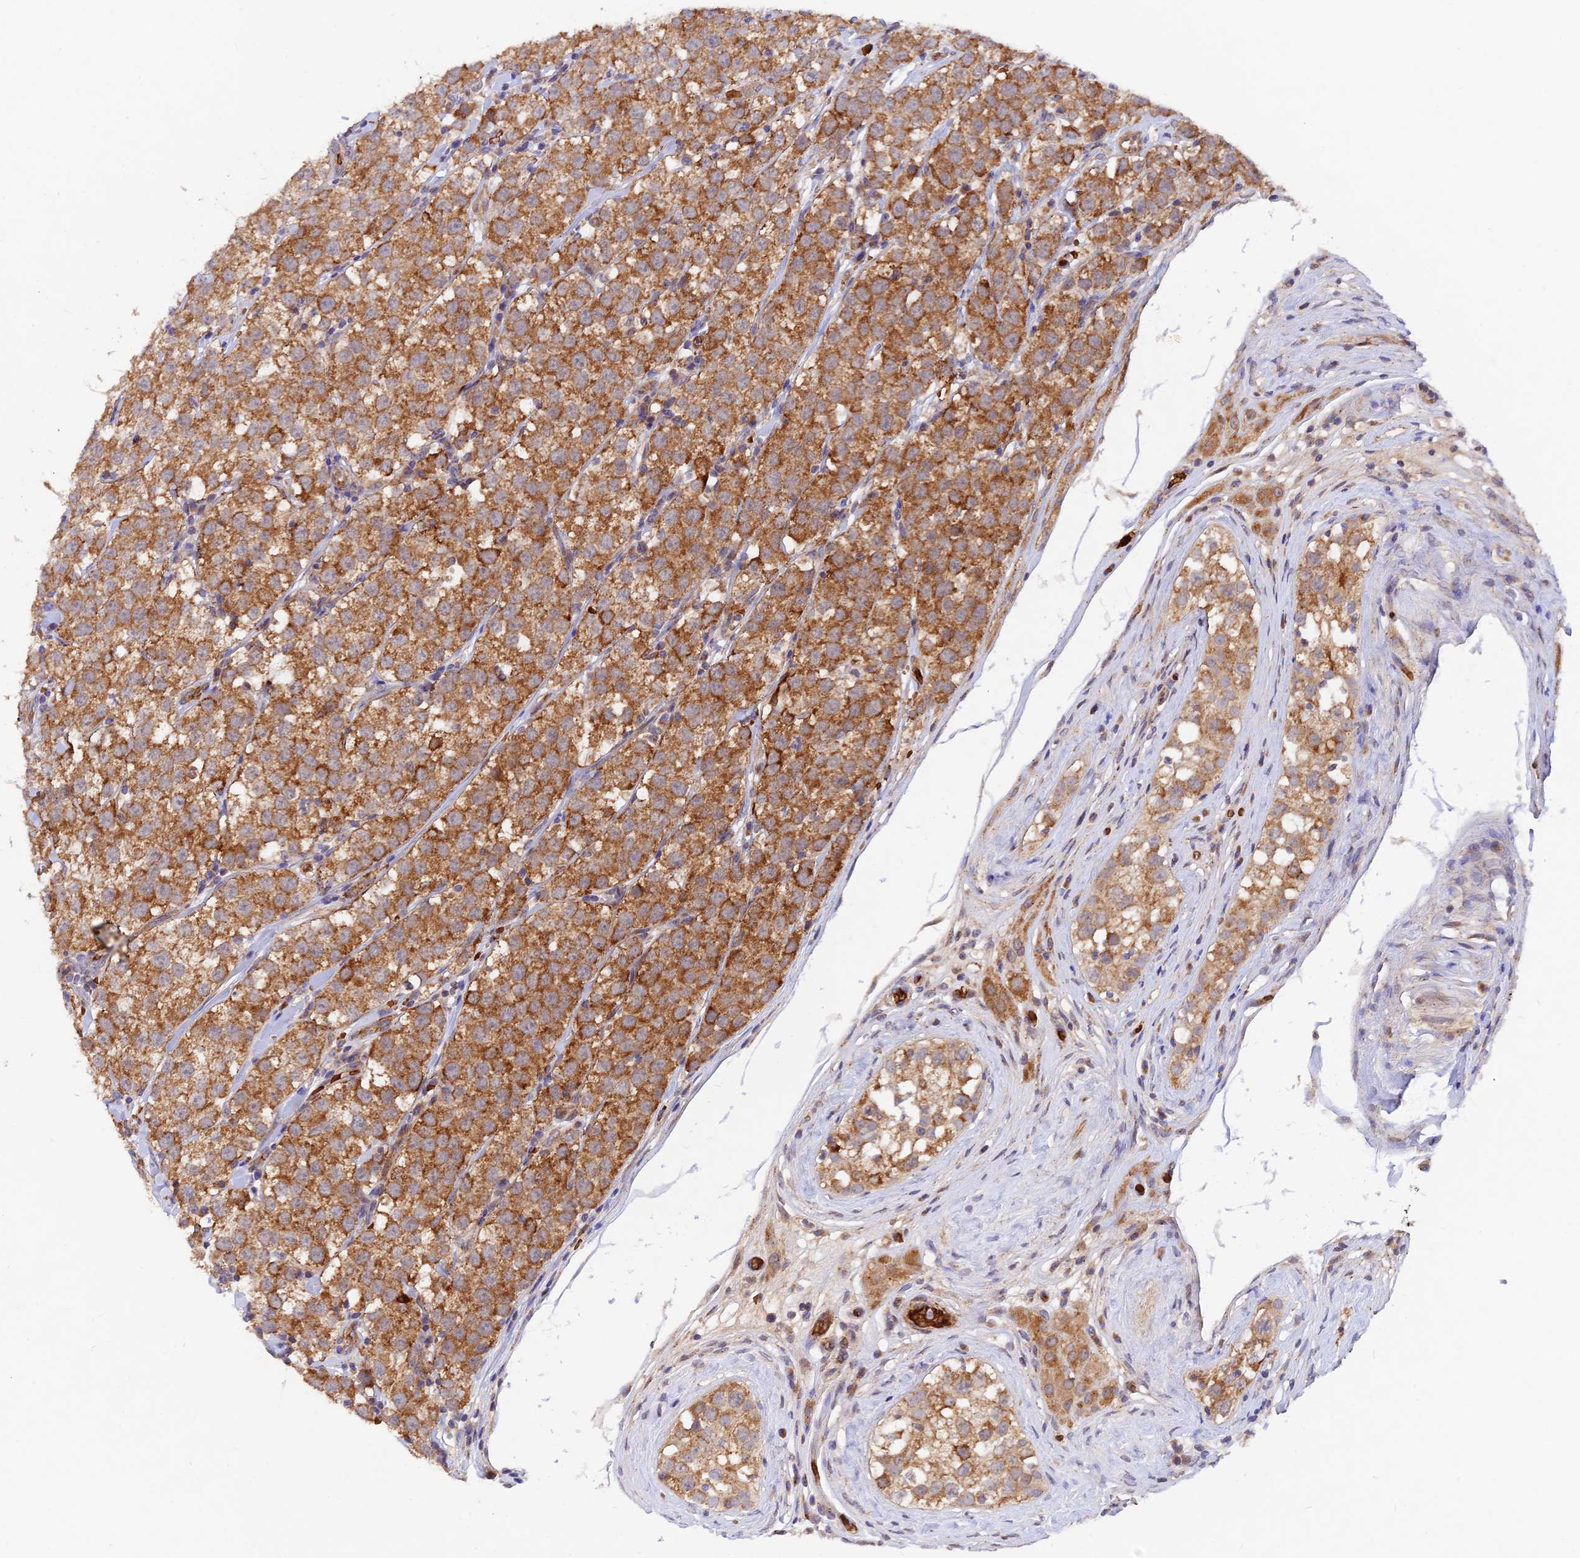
{"staining": {"intensity": "strong", "quantity": ">75%", "location": "cytoplasmic/membranous"}, "tissue": "testis cancer", "cell_type": "Tumor cells", "image_type": "cancer", "snomed": [{"axis": "morphology", "description": "Seminoma, NOS"}, {"axis": "topography", "description": "Testis"}], "caption": "Strong cytoplasmic/membranous protein expression is seen in approximately >75% of tumor cells in testis cancer (seminoma). The staining was performed using DAB (3,3'-diaminobenzidine) to visualize the protein expression in brown, while the nuclei were stained in blue with hematoxylin (Magnification: 20x).", "gene": "WDFY4", "patient": {"sex": "male", "age": 34}}